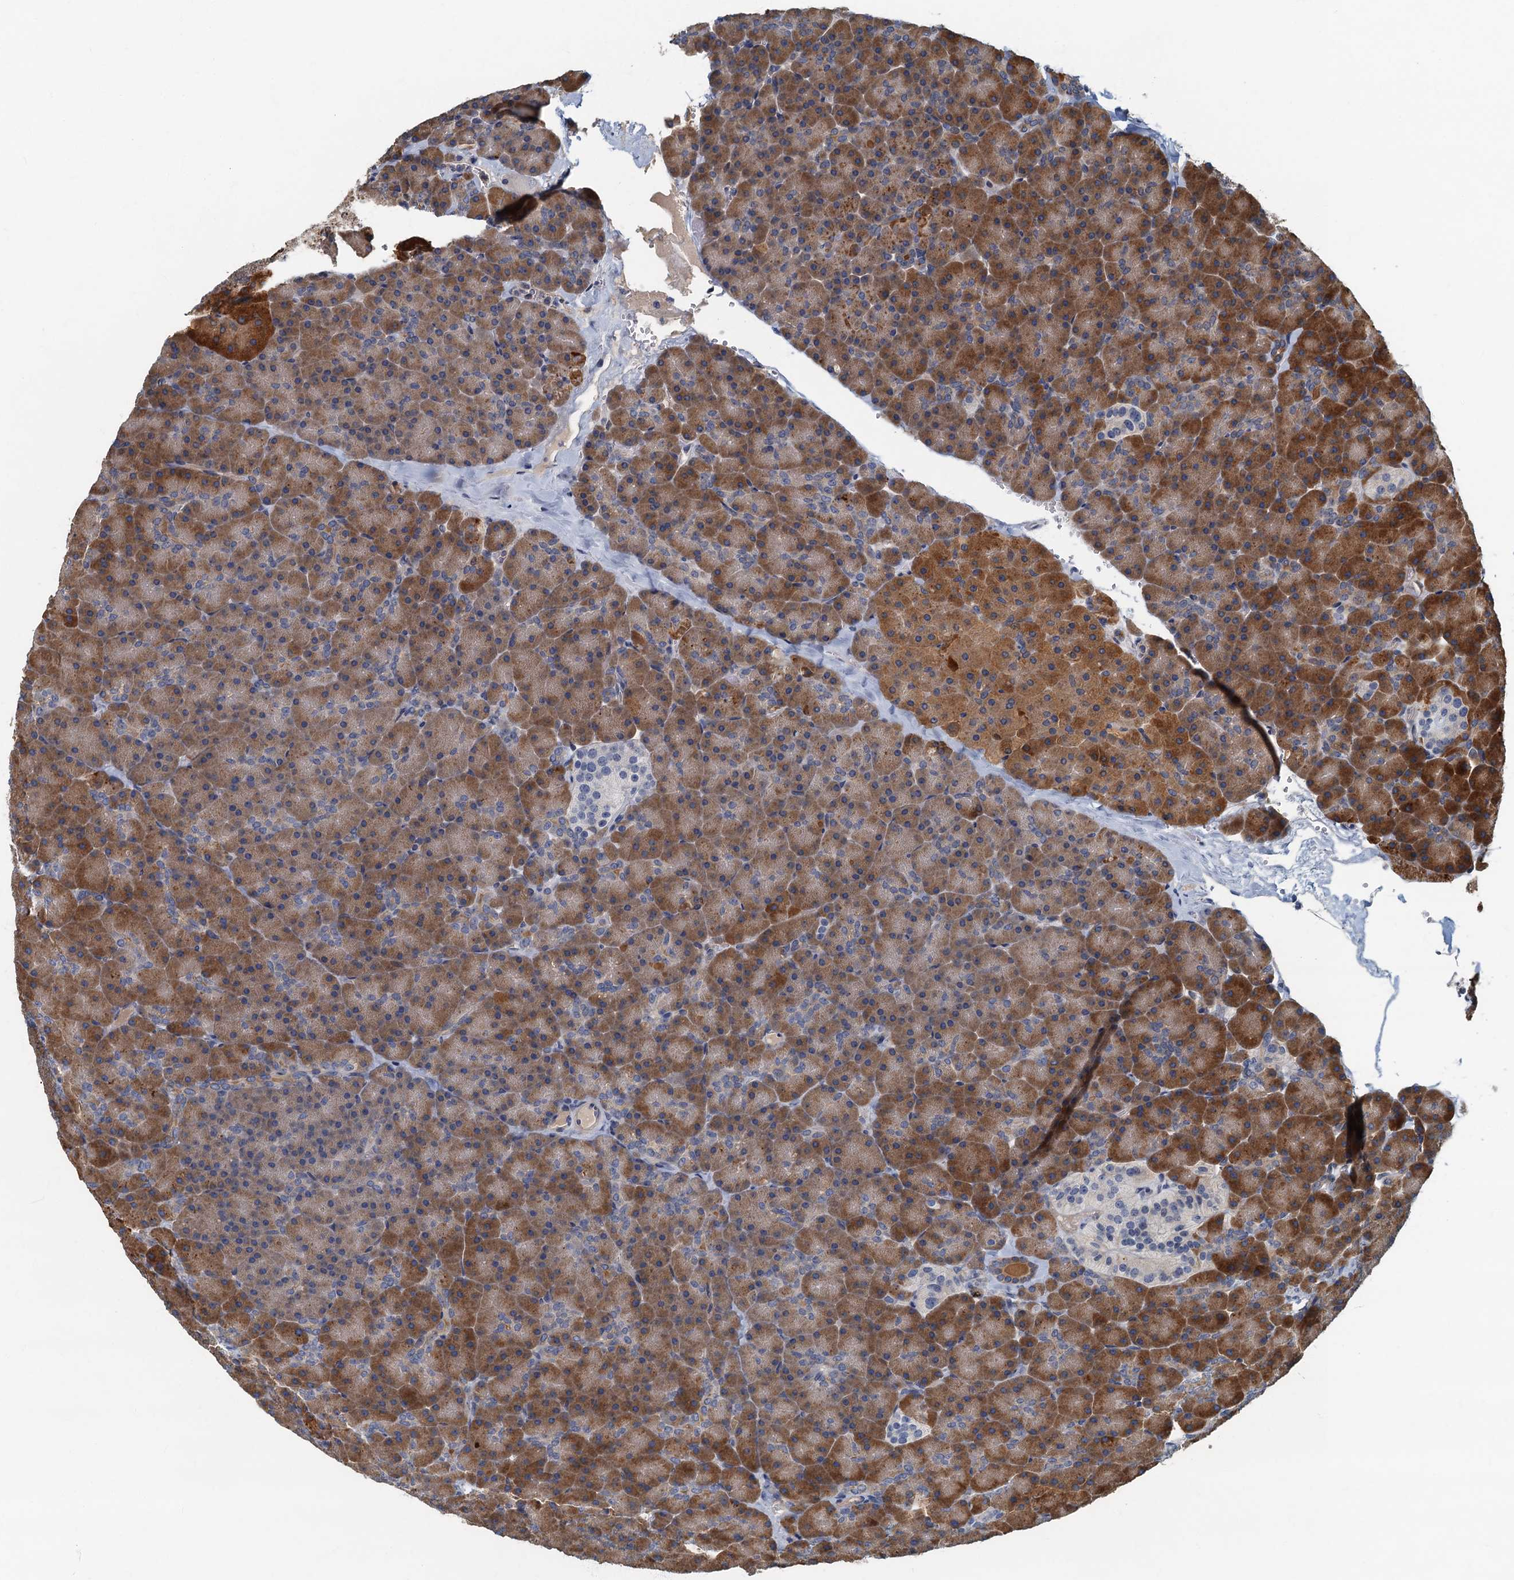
{"staining": {"intensity": "strong", "quantity": "25%-75%", "location": "cytoplasmic/membranous"}, "tissue": "pancreas", "cell_type": "Exocrine glandular cells", "image_type": "normal", "snomed": [{"axis": "morphology", "description": "Normal tissue, NOS"}, {"axis": "topography", "description": "Pancreas"}], "caption": "Immunohistochemistry (IHC) (DAB) staining of unremarkable human pancreas demonstrates strong cytoplasmic/membranous protein expression in approximately 25%-75% of exocrine glandular cells.", "gene": "CKAP2L", "patient": {"sex": "male", "age": 36}}